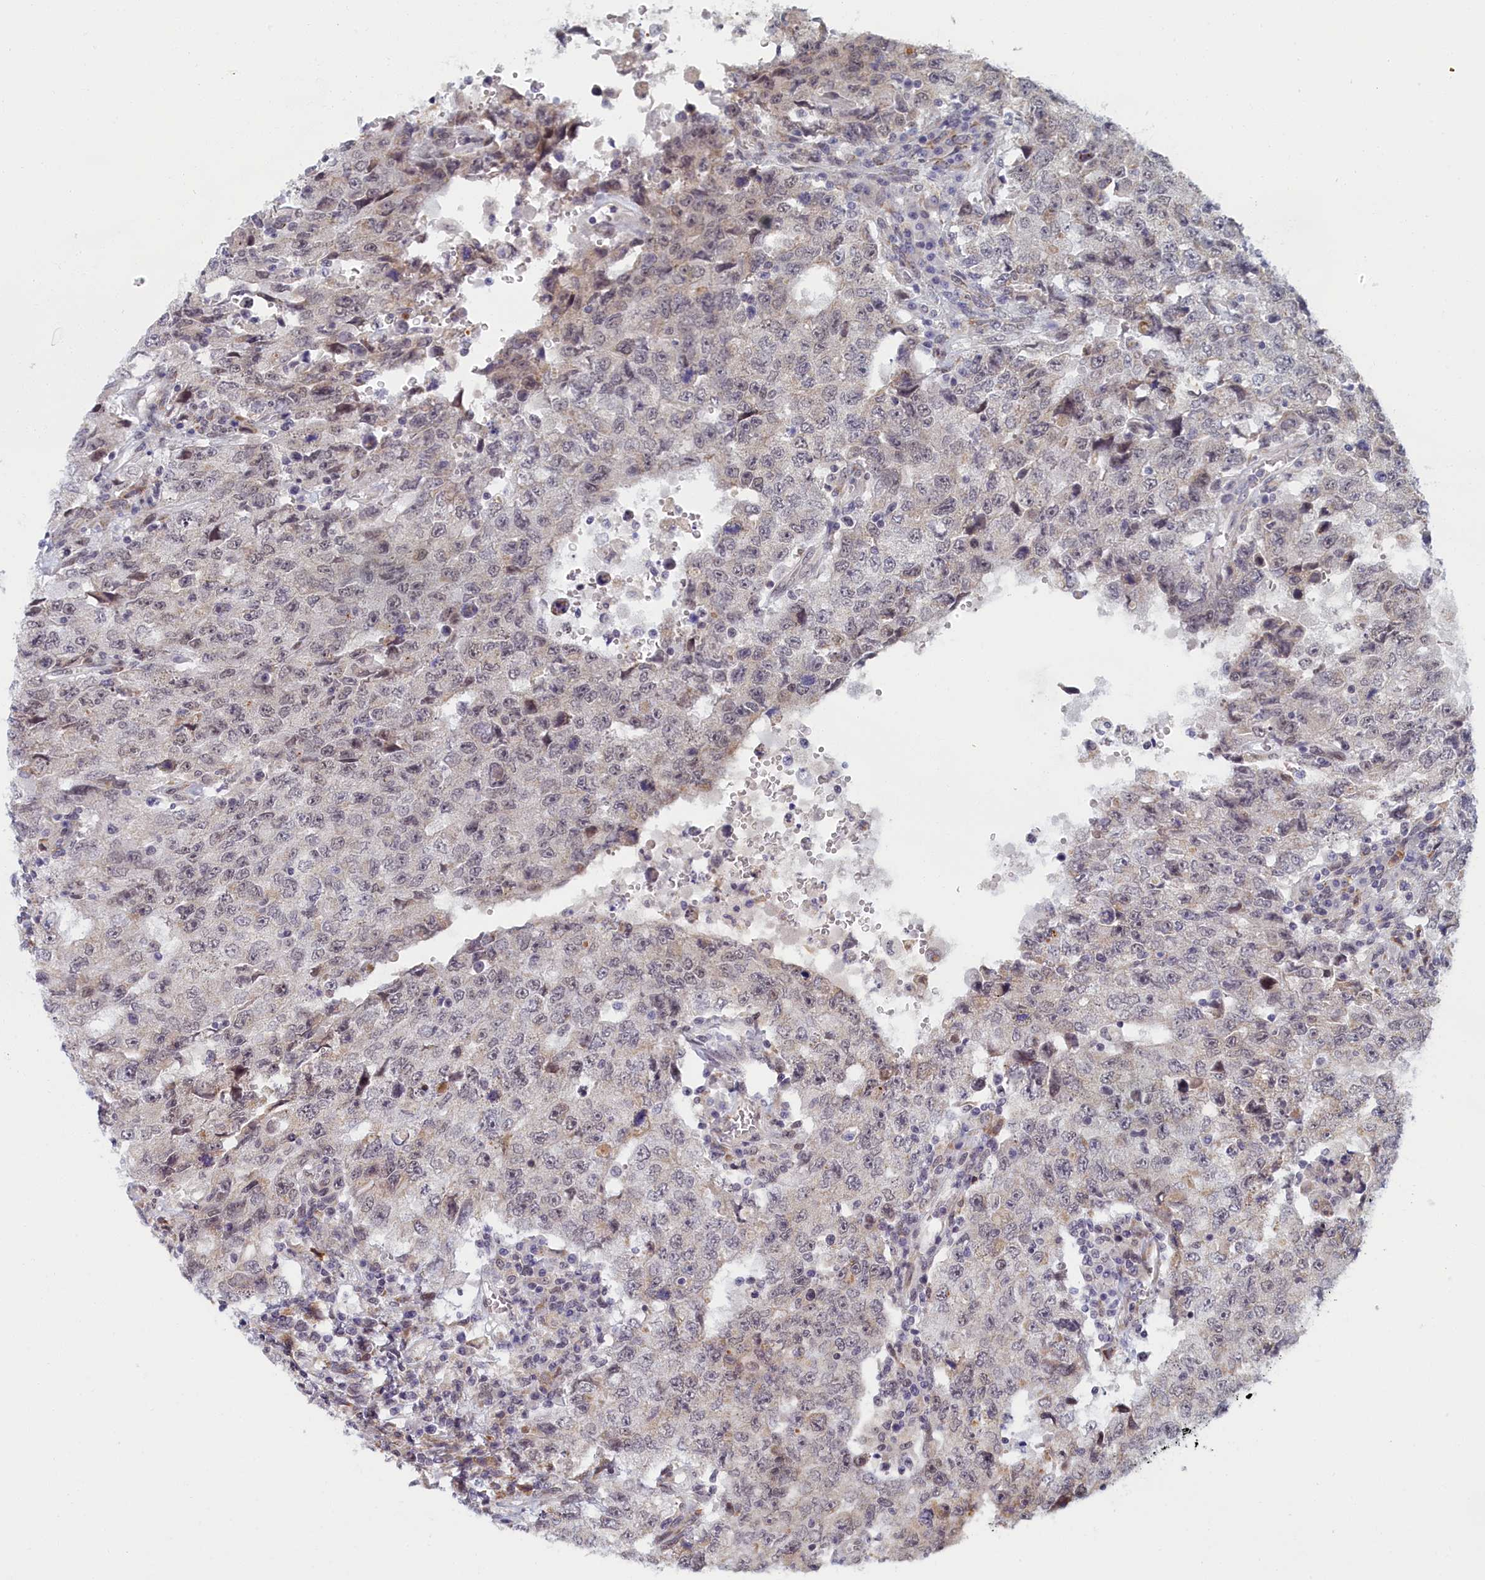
{"staining": {"intensity": "negative", "quantity": "none", "location": "none"}, "tissue": "testis cancer", "cell_type": "Tumor cells", "image_type": "cancer", "snomed": [{"axis": "morphology", "description": "Carcinoma, Embryonal, NOS"}, {"axis": "topography", "description": "Testis"}], "caption": "Testis cancer (embryonal carcinoma) was stained to show a protein in brown. There is no significant positivity in tumor cells.", "gene": "DNAJC17", "patient": {"sex": "male", "age": 26}}